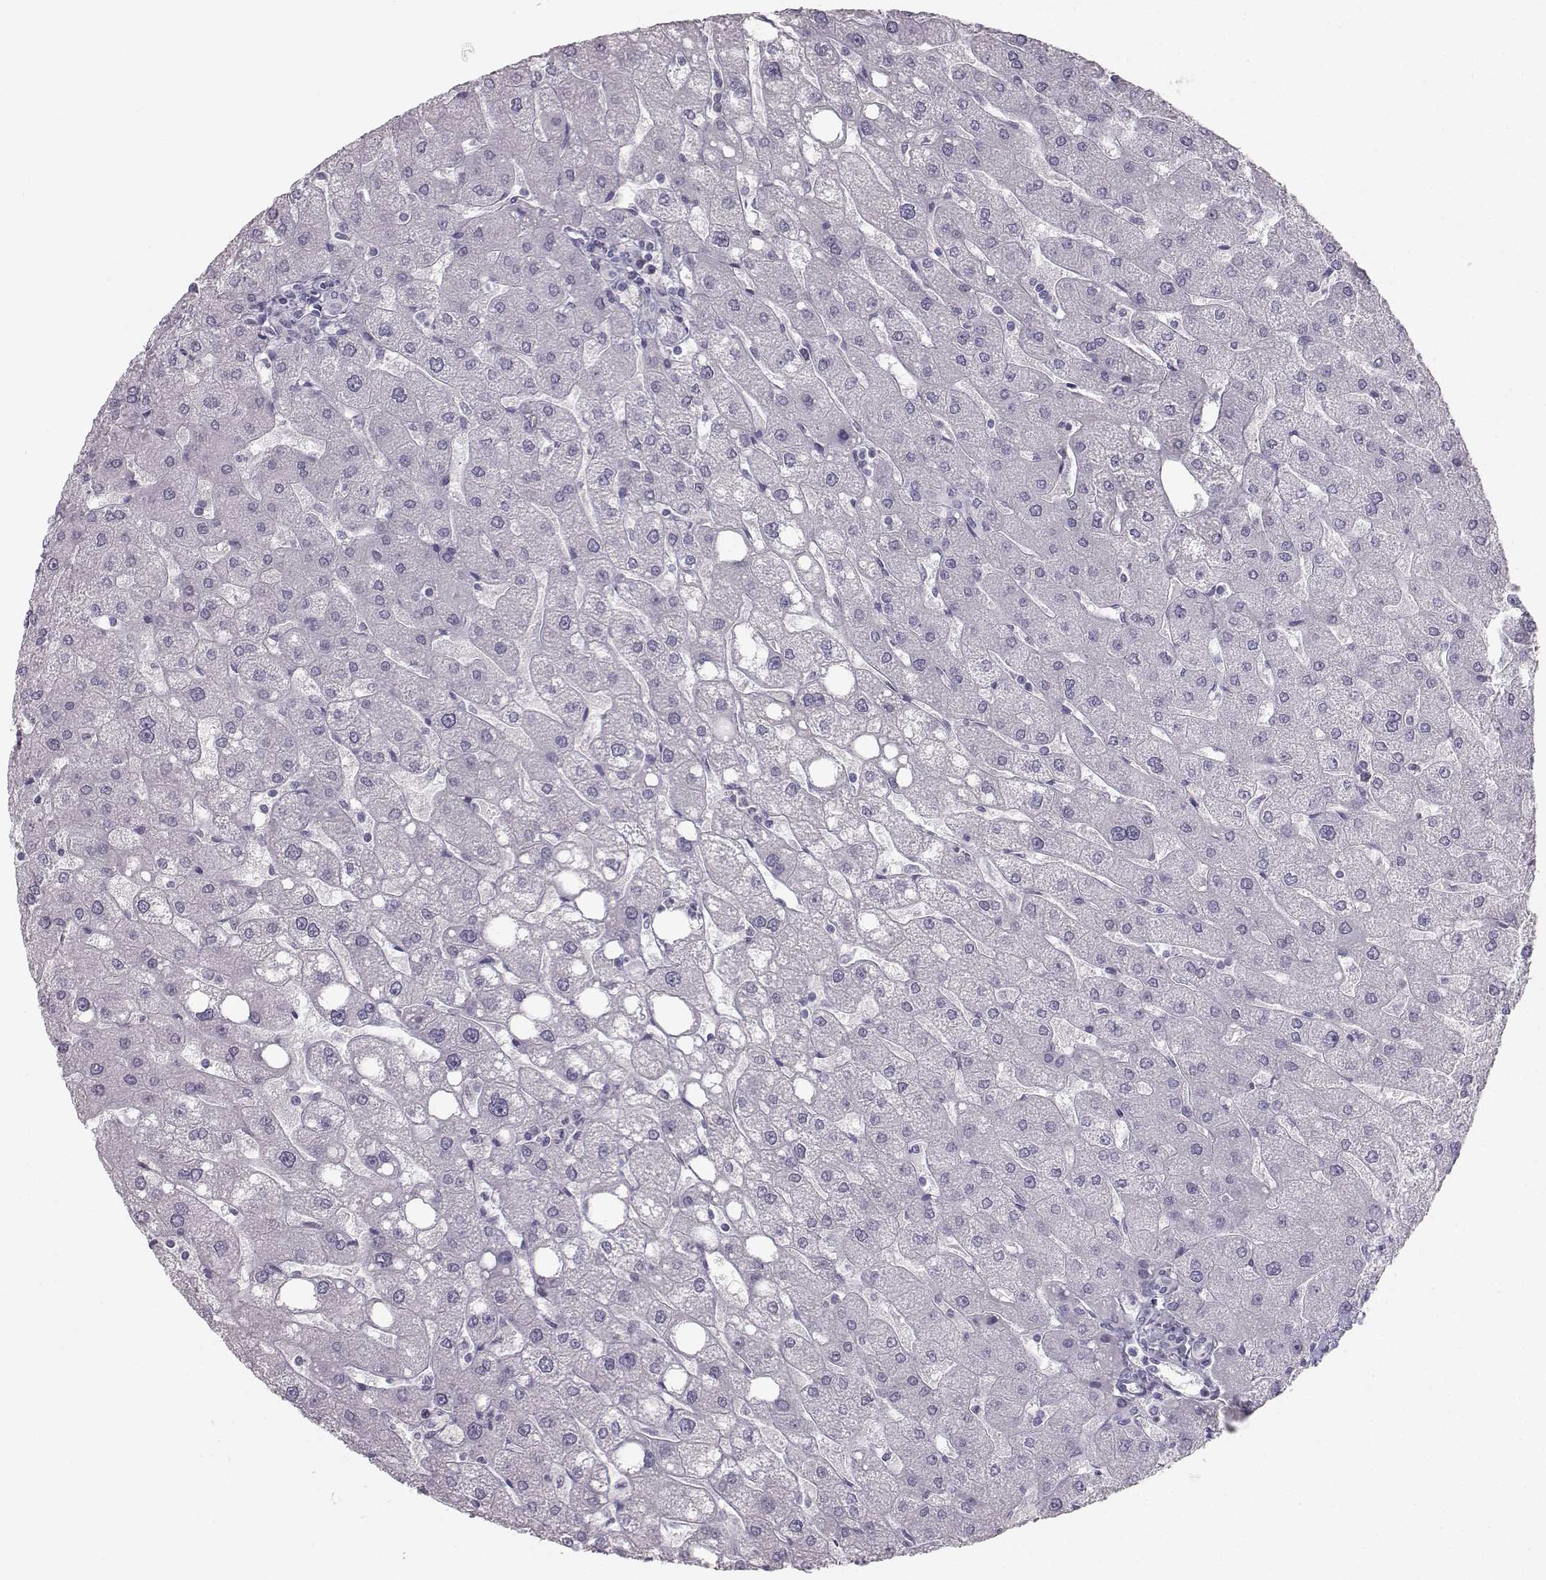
{"staining": {"intensity": "negative", "quantity": "none", "location": "none"}, "tissue": "liver", "cell_type": "Cholangiocytes", "image_type": "normal", "snomed": [{"axis": "morphology", "description": "Normal tissue, NOS"}, {"axis": "topography", "description": "Liver"}], "caption": "Histopathology image shows no significant protein expression in cholangiocytes of benign liver.", "gene": "CASR", "patient": {"sex": "male", "age": 67}}